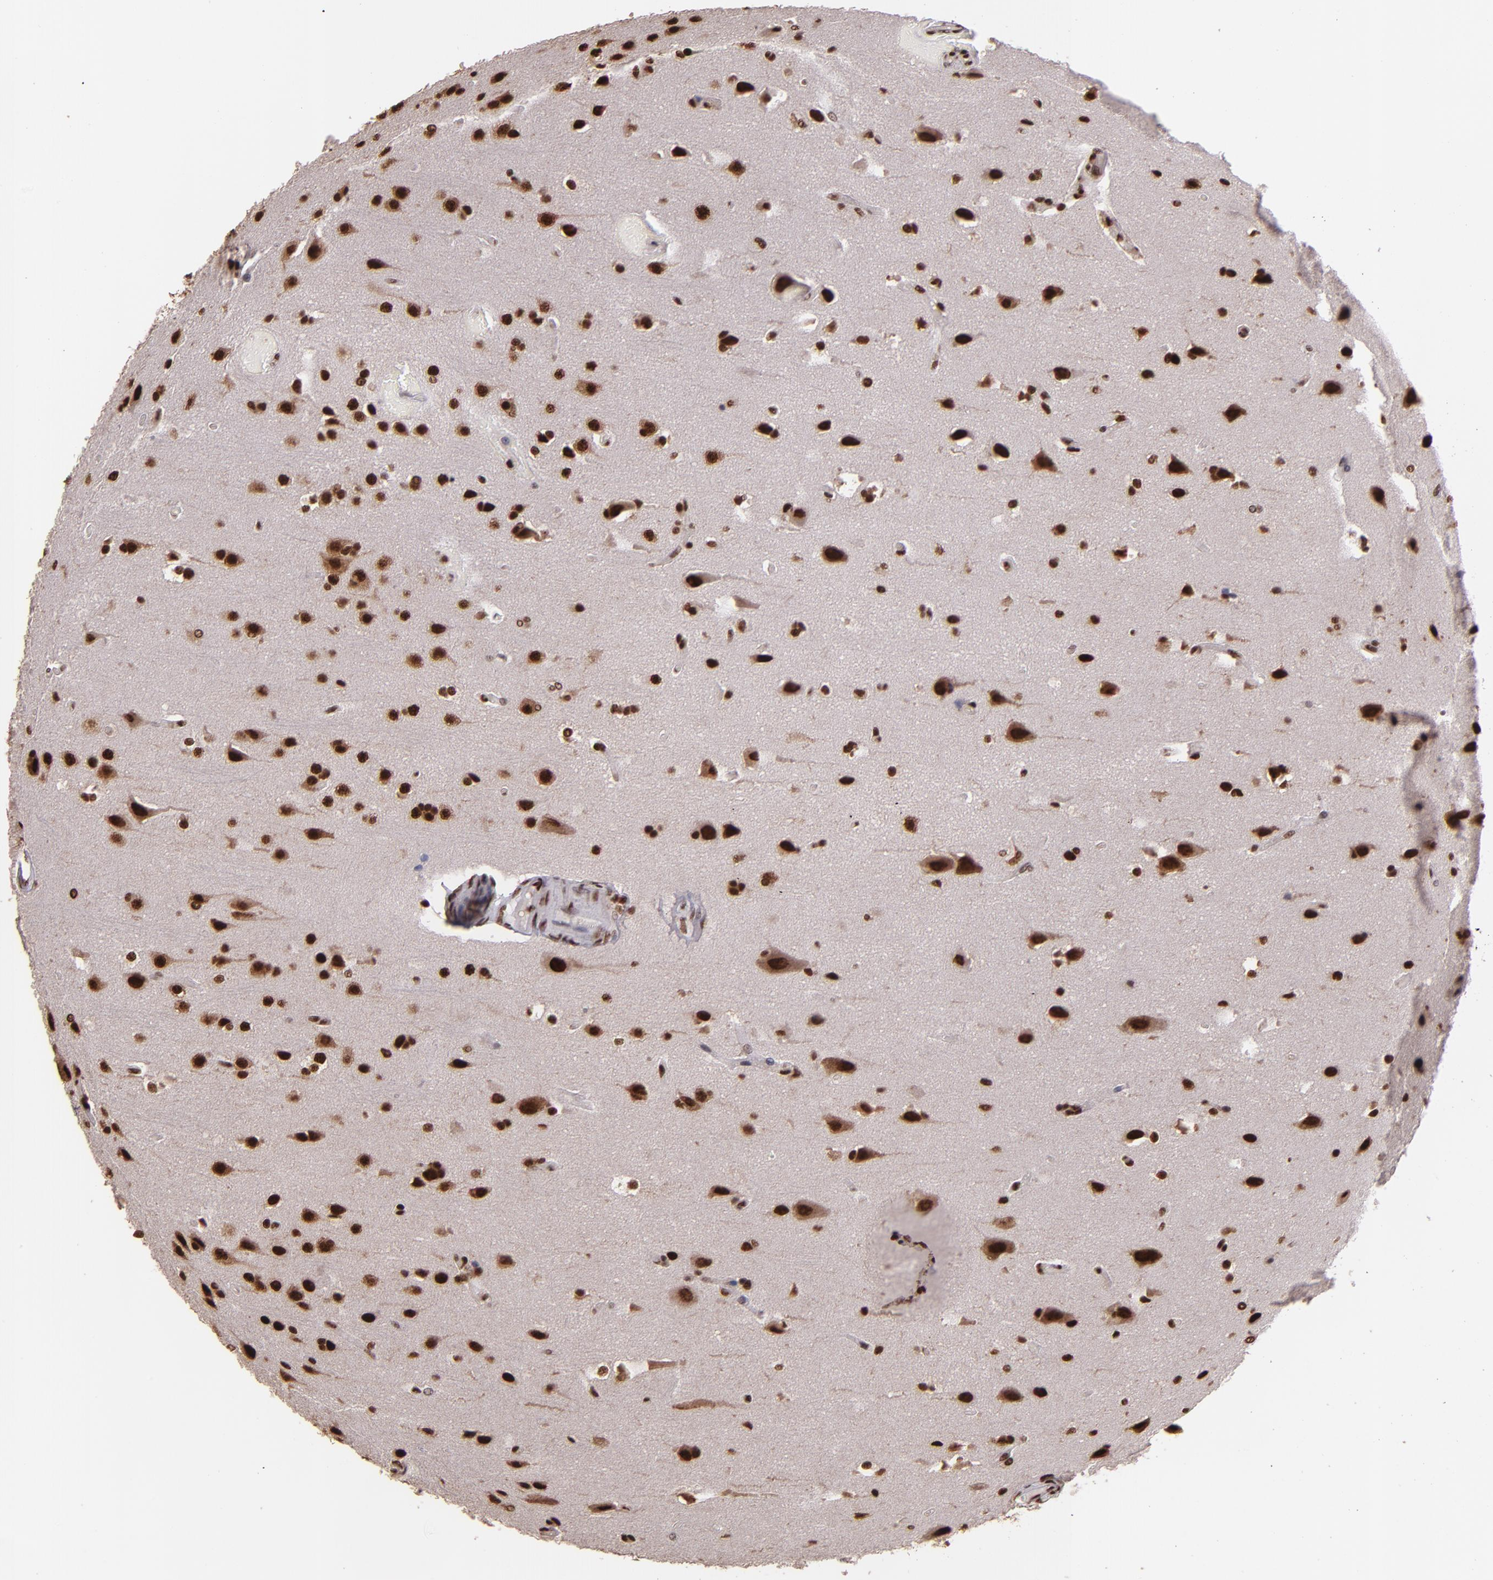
{"staining": {"intensity": "strong", "quantity": ">75%", "location": "nuclear"}, "tissue": "glioma", "cell_type": "Tumor cells", "image_type": "cancer", "snomed": [{"axis": "morphology", "description": "Glioma, malignant, Low grade"}, {"axis": "topography", "description": "Cerebral cortex"}], "caption": "Glioma stained for a protein (brown) reveals strong nuclear positive staining in approximately >75% of tumor cells.", "gene": "PQBP1", "patient": {"sex": "female", "age": 47}}